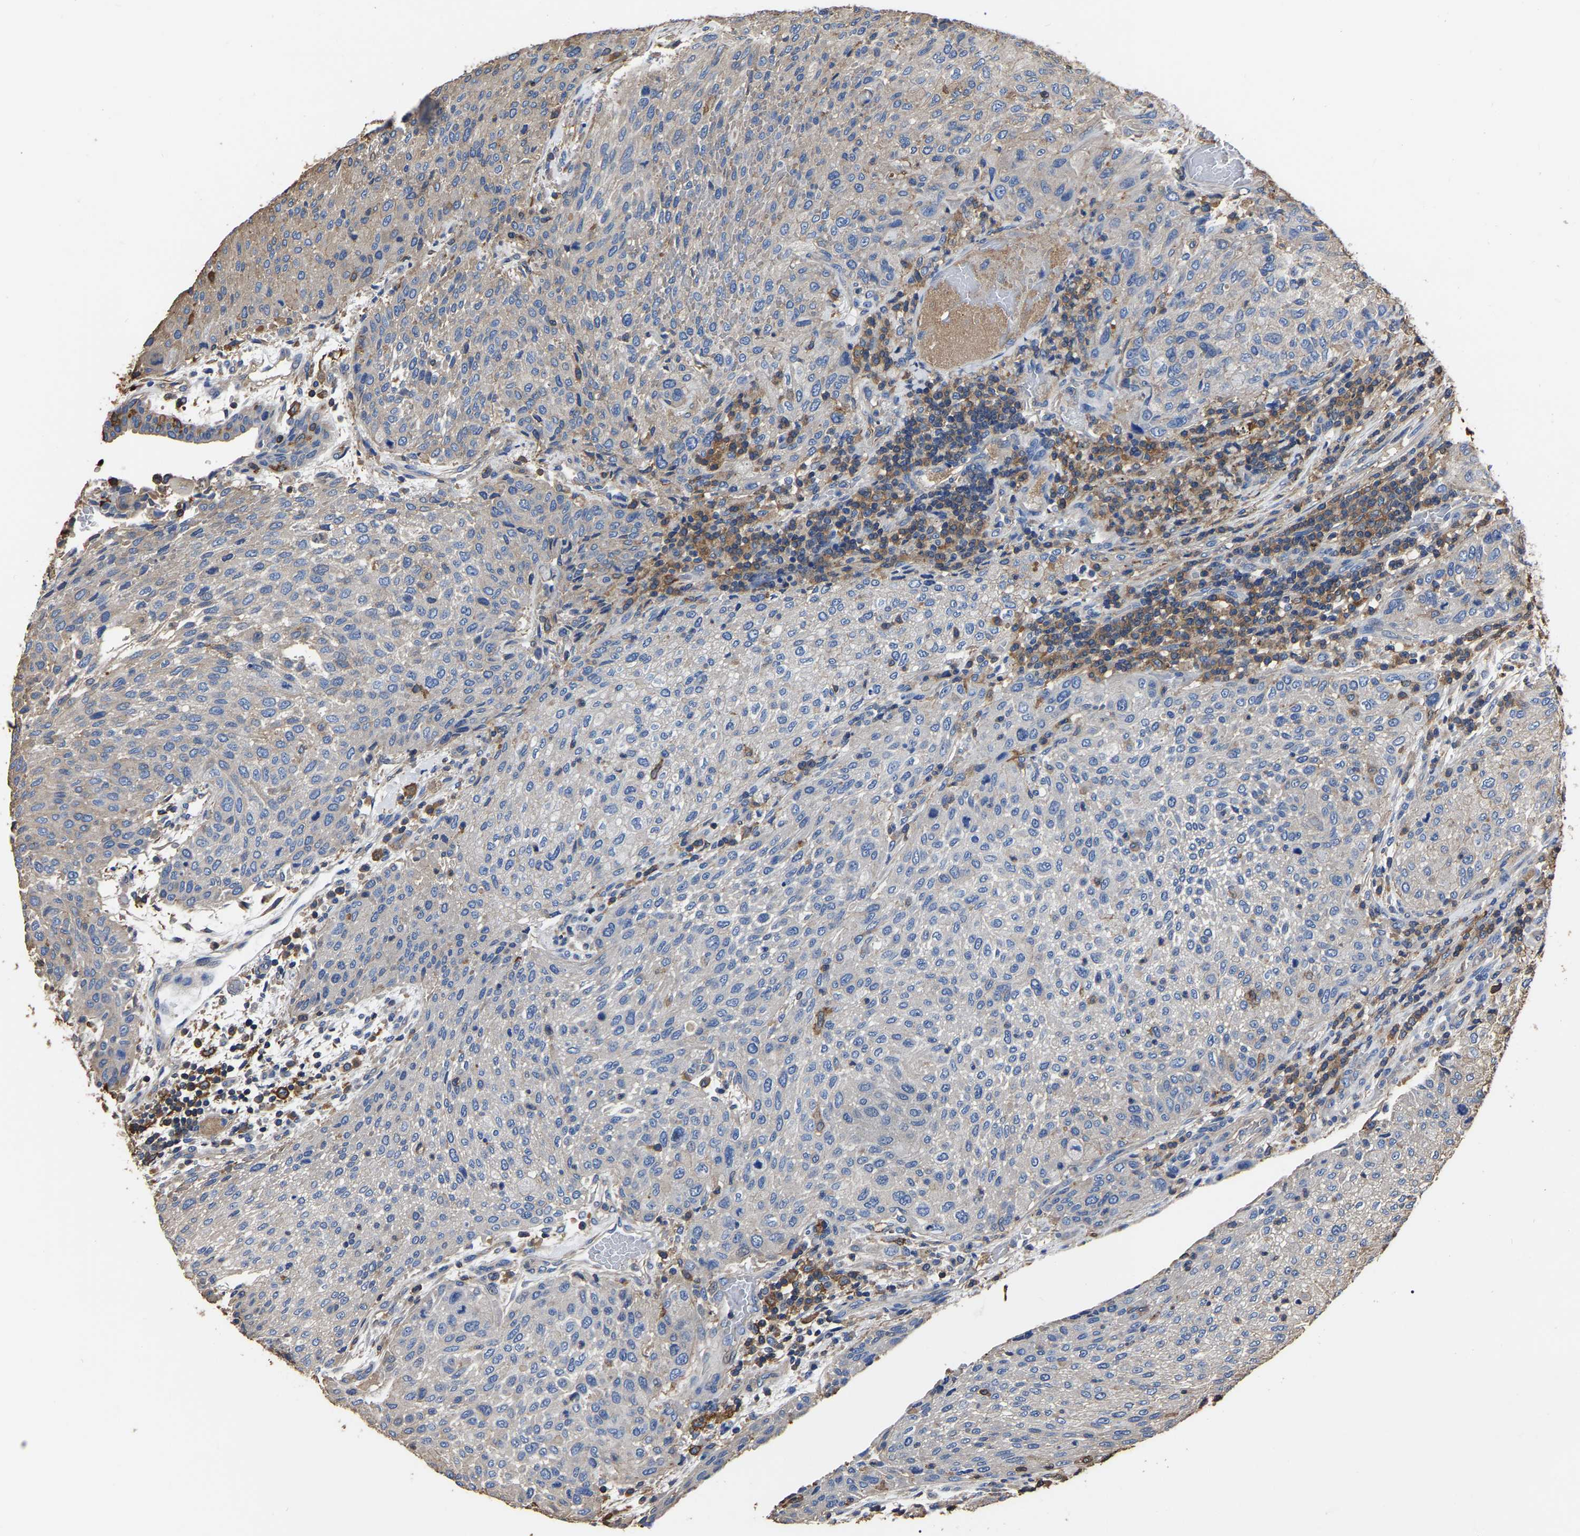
{"staining": {"intensity": "negative", "quantity": "none", "location": "none"}, "tissue": "urothelial cancer", "cell_type": "Tumor cells", "image_type": "cancer", "snomed": [{"axis": "morphology", "description": "Urothelial carcinoma, Low grade"}, {"axis": "morphology", "description": "Urothelial carcinoma, High grade"}, {"axis": "topography", "description": "Urinary bladder"}], "caption": "The micrograph shows no significant staining in tumor cells of high-grade urothelial carcinoma.", "gene": "ARMT1", "patient": {"sex": "male", "age": 35}}